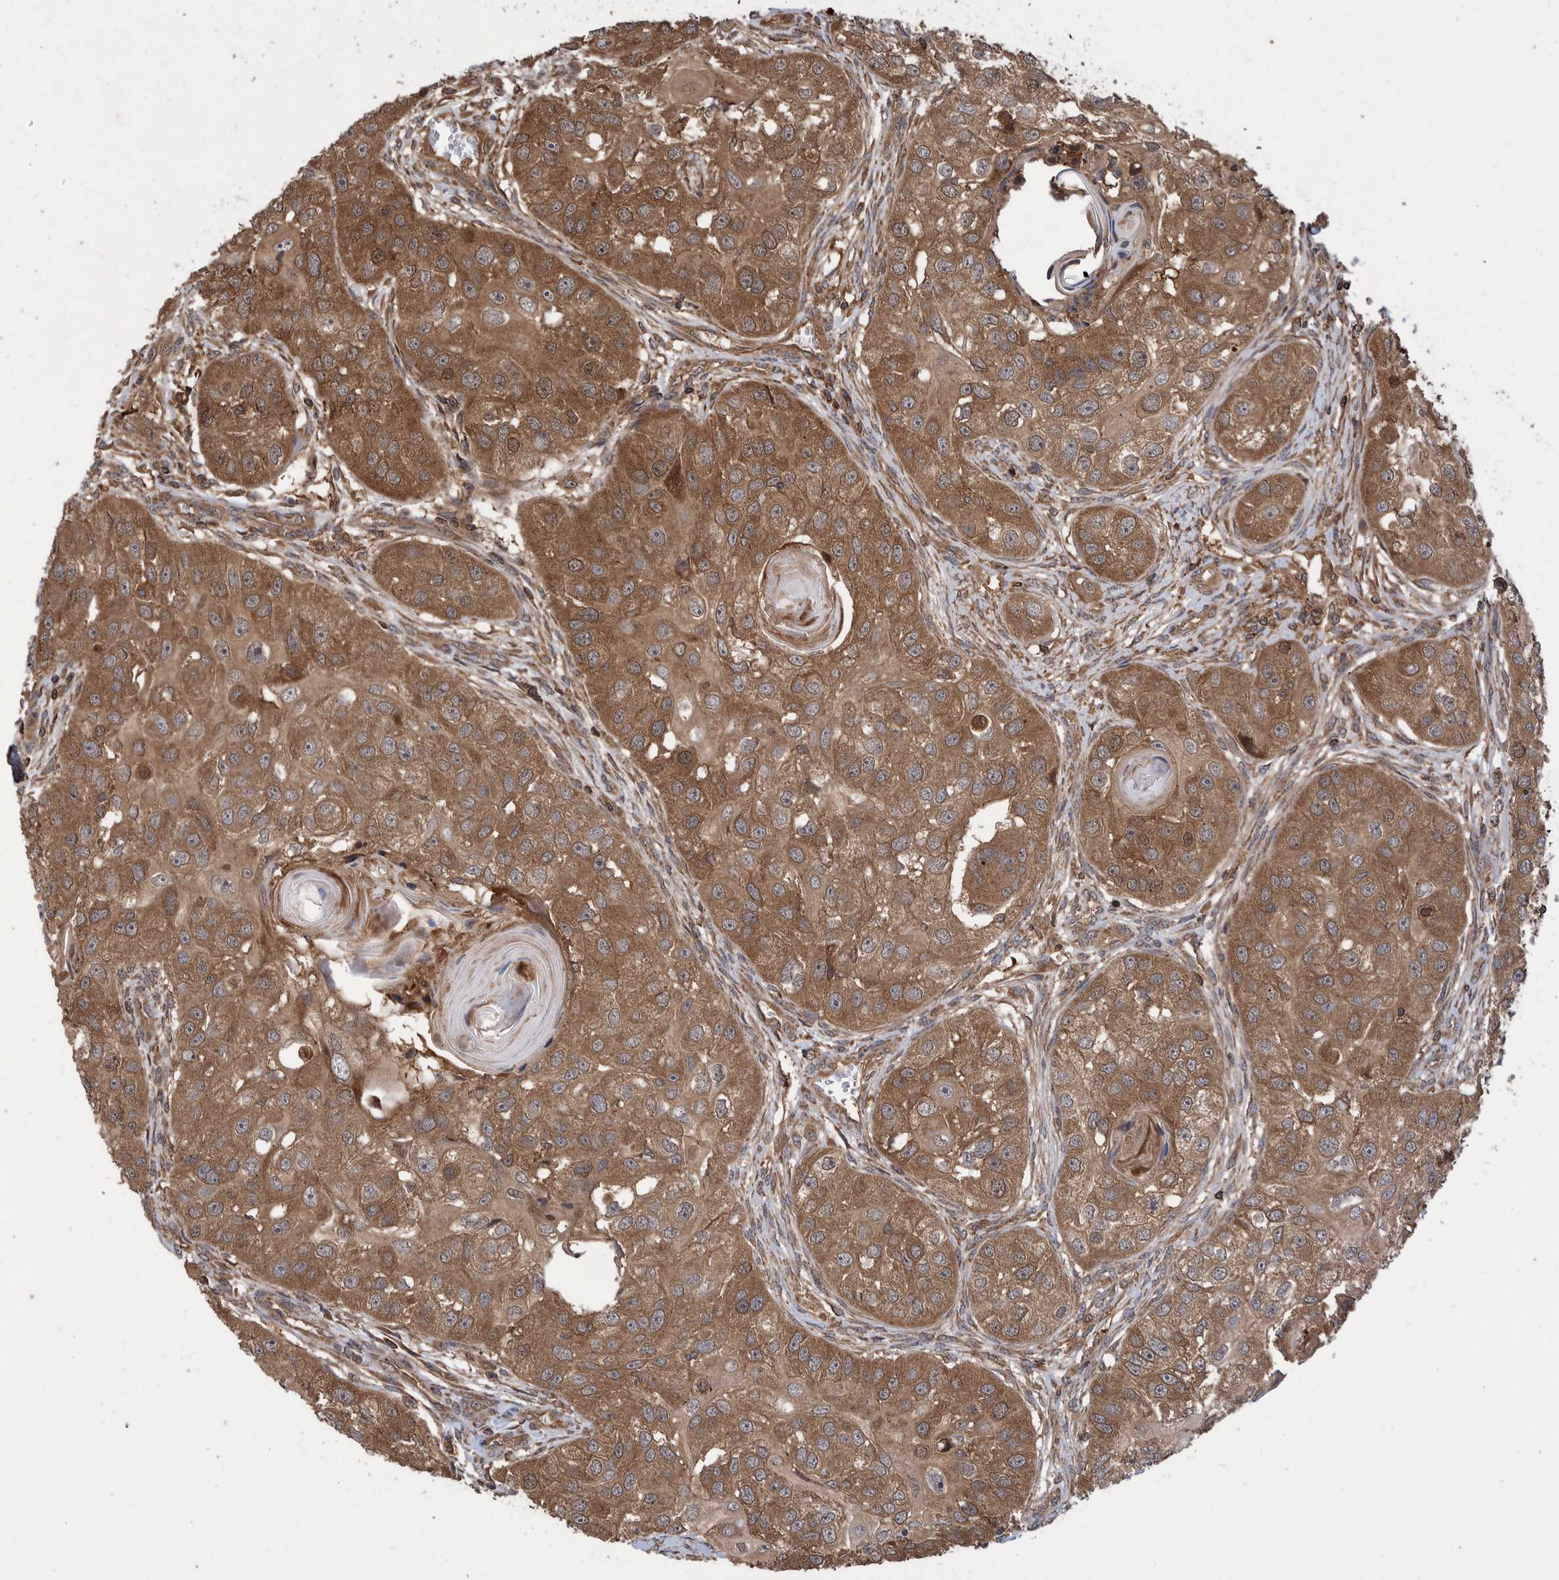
{"staining": {"intensity": "moderate", "quantity": ">75%", "location": "cytoplasmic/membranous"}, "tissue": "head and neck cancer", "cell_type": "Tumor cells", "image_type": "cancer", "snomed": [{"axis": "morphology", "description": "Normal tissue, NOS"}, {"axis": "morphology", "description": "Squamous cell carcinoma, NOS"}, {"axis": "topography", "description": "Skeletal muscle"}, {"axis": "topography", "description": "Head-Neck"}], "caption": "This image displays immunohistochemistry (IHC) staining of human head and neck cancer (squamous cell carcinoma), with medium moderate cytoplasmic/membranous positivity in about >75% of tumor cells.", "gene": "VBP1", "patient": {"sex": "male", "age": 51}}